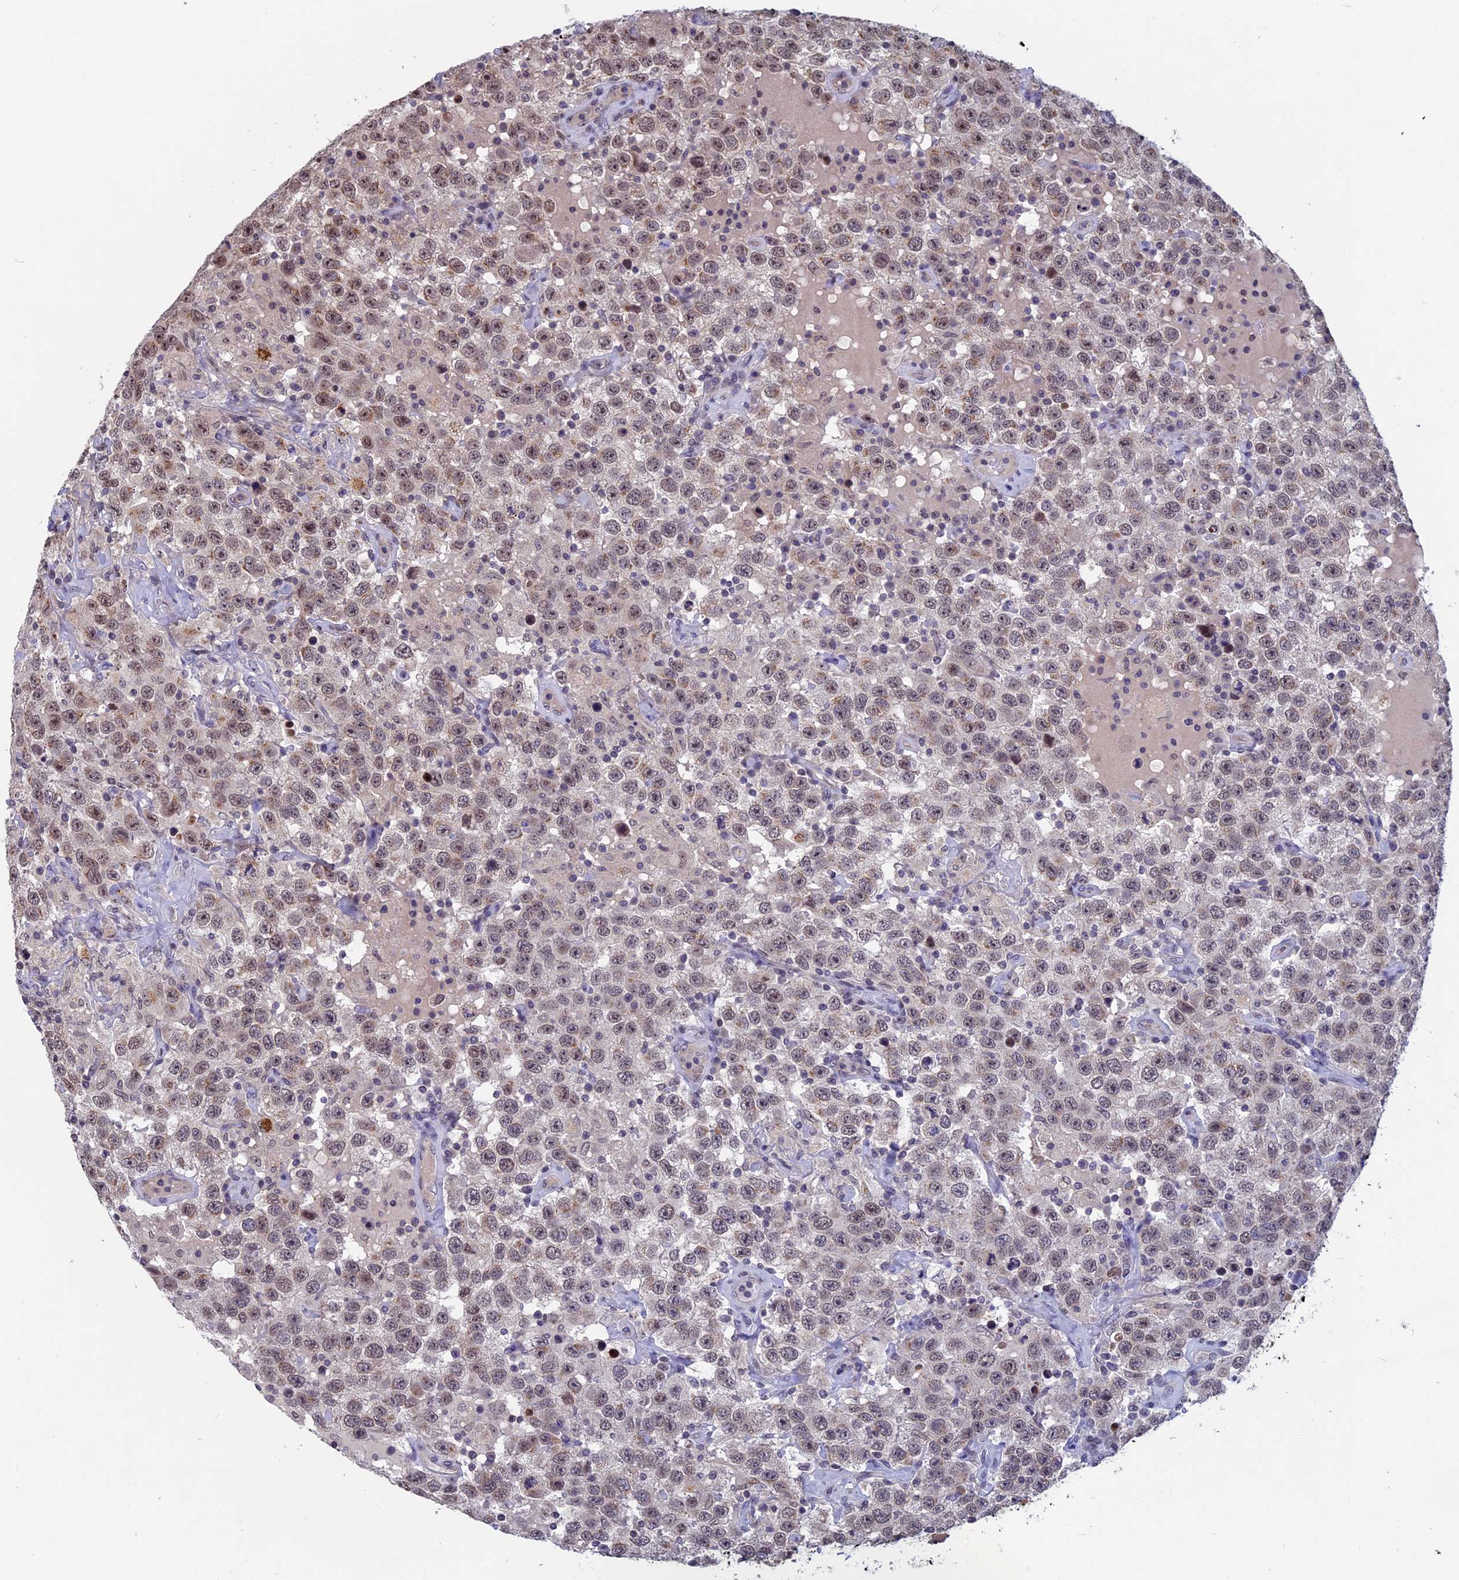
{"staining": {"intensity": "weak", "quantity": ">75%", "location": "nuclear"}, "tissue": "testis cancer", "cell_type": "Tumor cells", "image_type": "cancer", "snomed": [{"axis": "morphology", "description": "Seminoma, NOS"}, {"axis": "topography", "description": "Testis"}], "caption": "High-magnification brightfield microscopy of testis cancer stained with DAB (brown) and counterstained with hematoxylin (blue). tumor cells exhibit weak nuclear positivity is appreciated in about>75% of cells. The staining is performed using DAB (3,3'-diaminobenzidine) brown chromogen to label protein expression. The nuclei are counter-stained blue using hematoxylin.", "gene": "SPIRE1", "patient": {"sex": "male", "age": 41}}